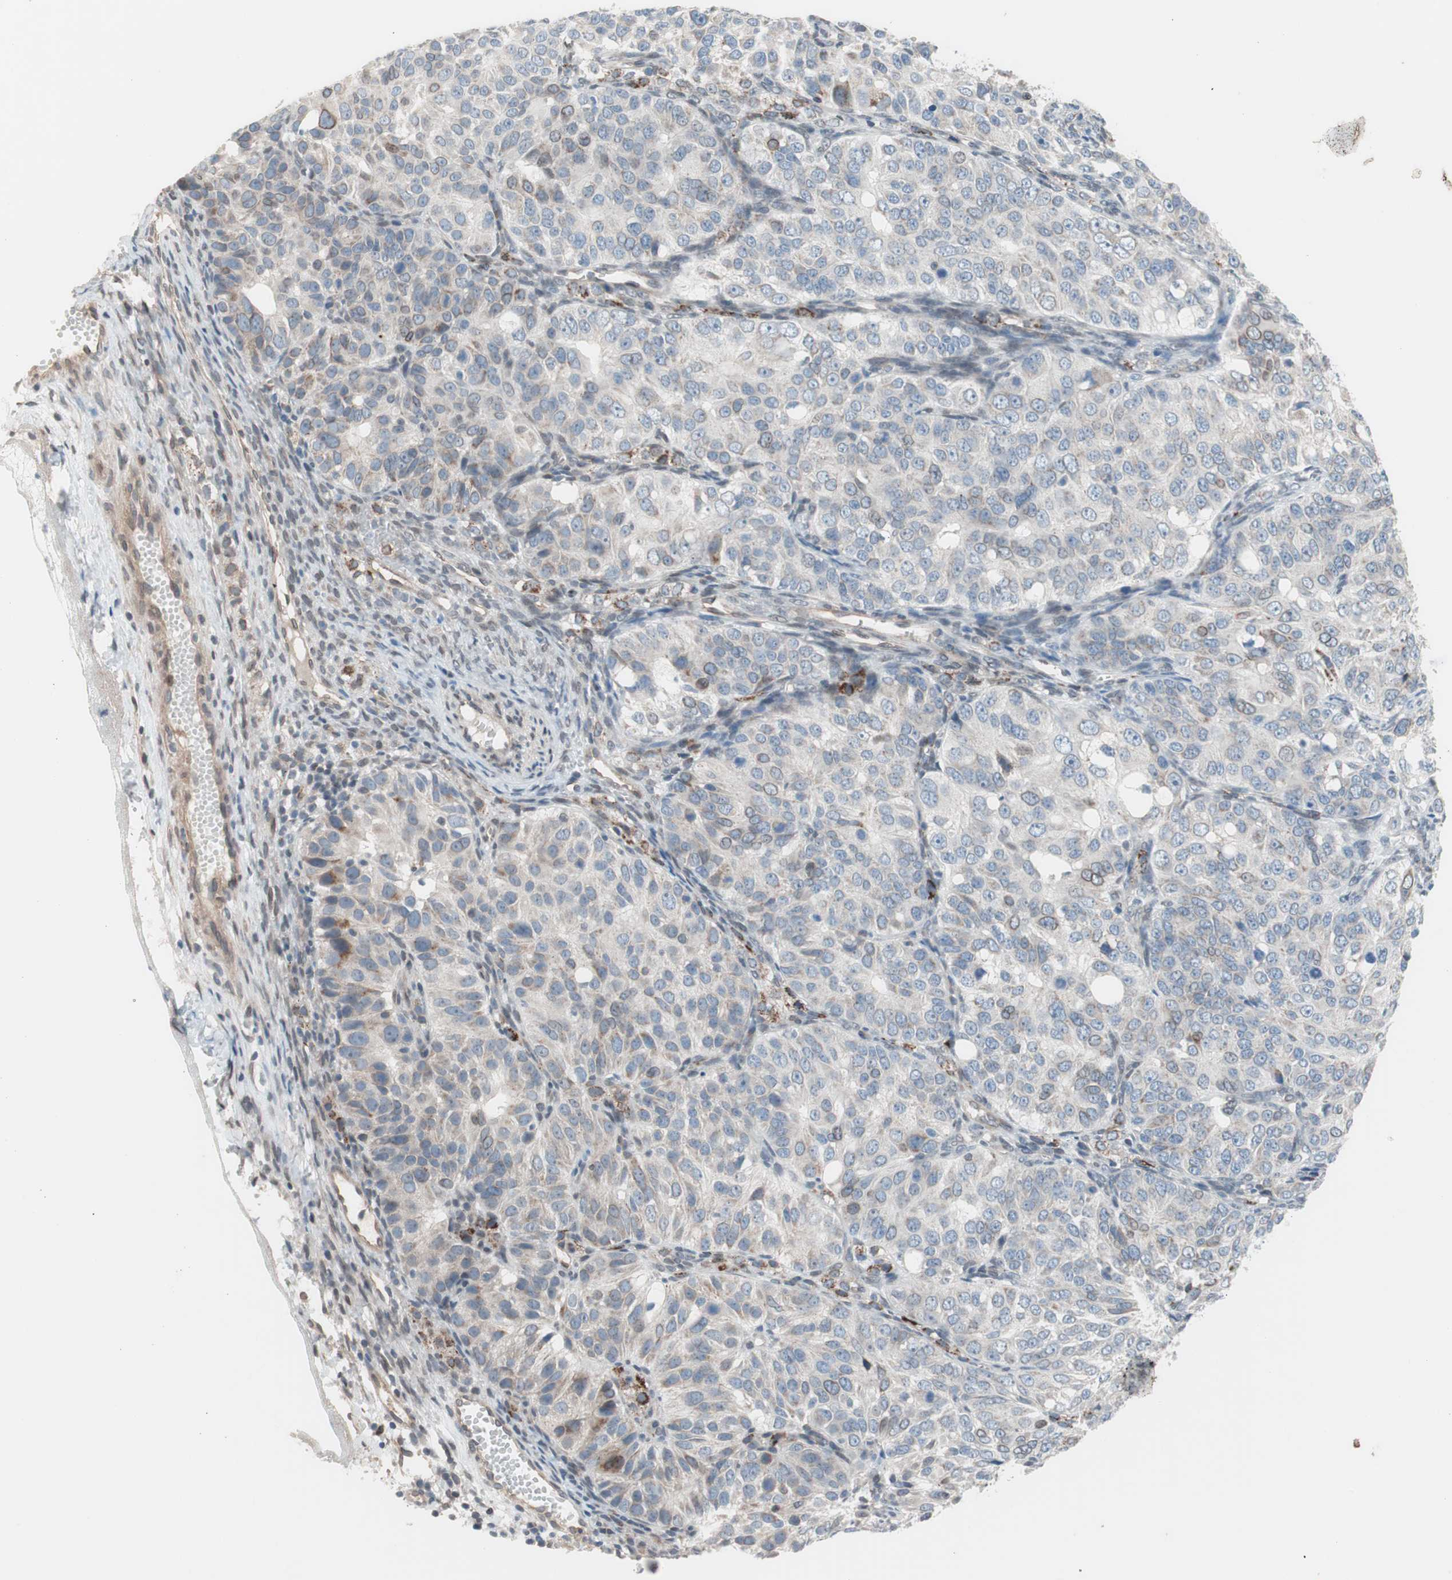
{"staining": {"intensity": "moderate", "quantity": "<25%", "location": "cytoplasmic/membranous"}, "tissue": "ovarian cancer", "cell_type": "Tumor cells", "image_type": "cancer", "snomed": [{"axis": "morphology", "description": "Carcinoma, endometroid"}, {"axis": "topography", "description": "Ovary"}], "caption": "Moderate cytoplasmic/membranous protein expression is seen in about <25% of tumor cells in ovarian endometroid carcinoma.", "gene": "ARNT2", "patient": {"sex": "female", "age": 51}}